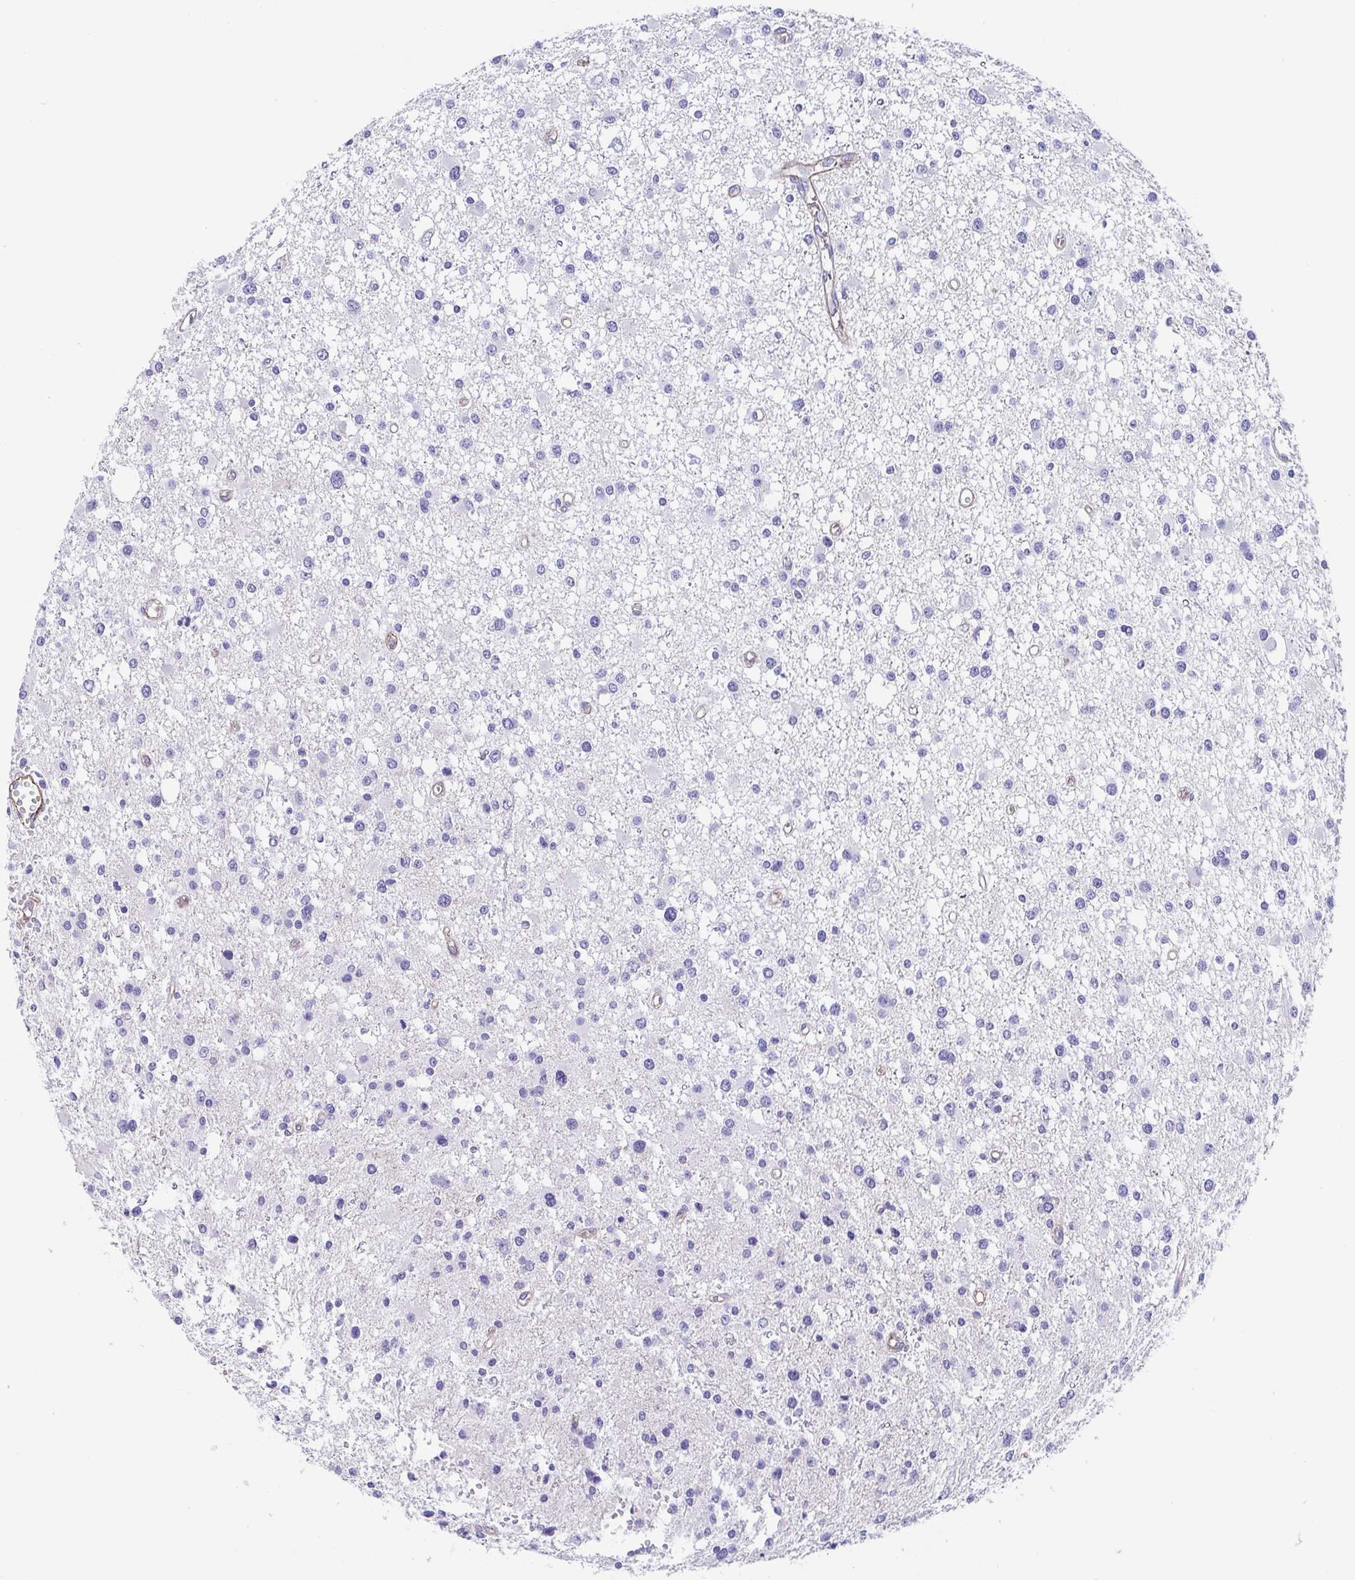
{"staining": {"intensity": "negative", "quantity": "none", "location": "none"}, "tissue": "glioma", "cell_type": "Tumor cells", "image_type": "cancer", "snomed": [{"axis": "morphology", "description": "Glioma, malignant, High grade"}, {"axis": "topography", "description": "Brain"}], "caption": "The photomicrograph reveals no significant positivity in tumor cells of high-grade glioma (malignant).", "gene": "TRAM2", "patient": {"sex": "male", "age": 54}}